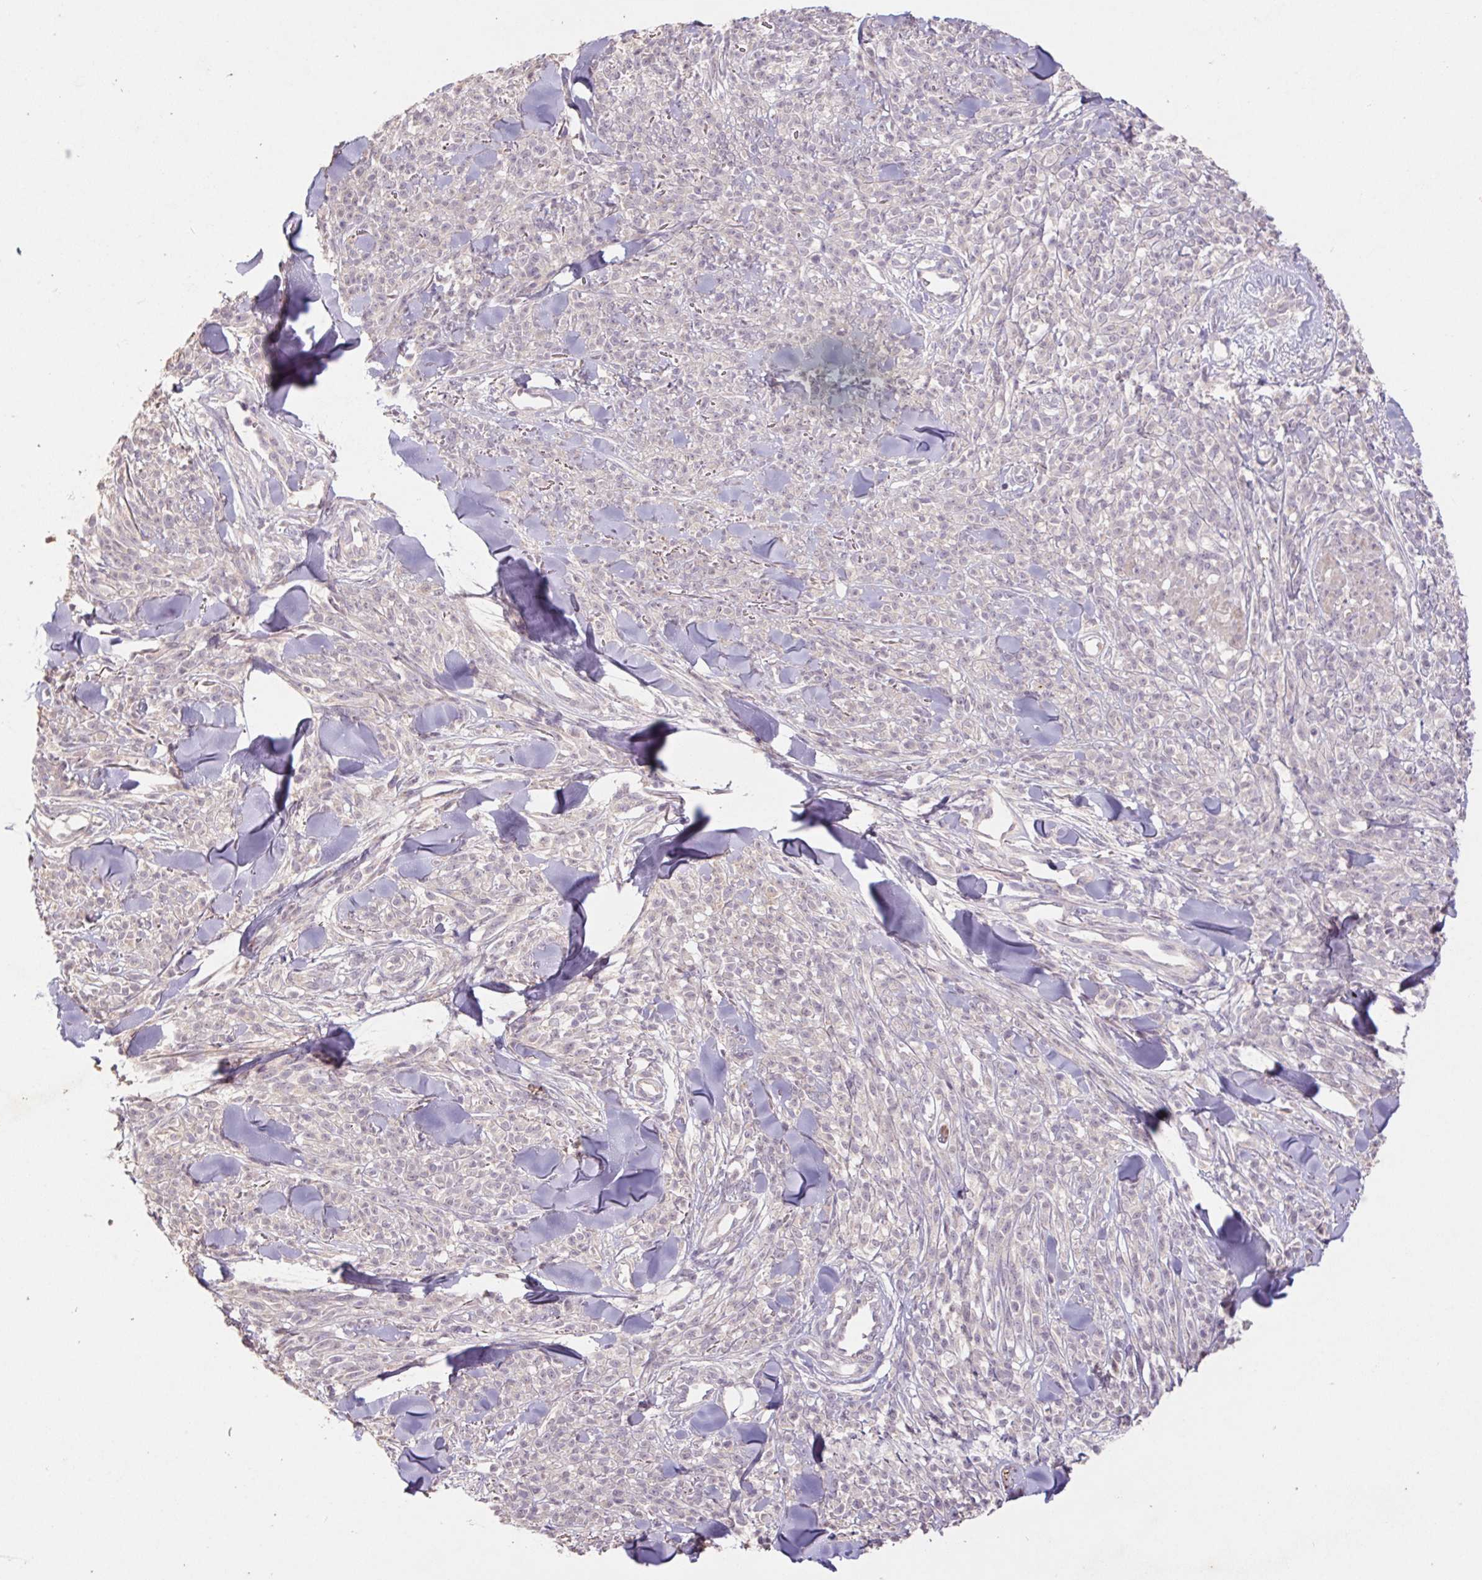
{"staining": {"intensity": "negative", "quantity": "none", "location": "none"}, "tissue": "melanoma", "cell_type": "Tumor cells", "image_type": "cancer", "snomed": [{"axis": "morphology", "description": "Malignant melanoma, NOS"}, {"axis": "topography", "description": "Skin"}, {"axis": "topography", "description": "Skin of trunk"}], "caption": "Malignant melanoma stained for a protein using immunohistochemistry (IHC) displays no staining tumor cells.", "gene": "GRM2", "patient": {"sex": "male", "age": 74}}